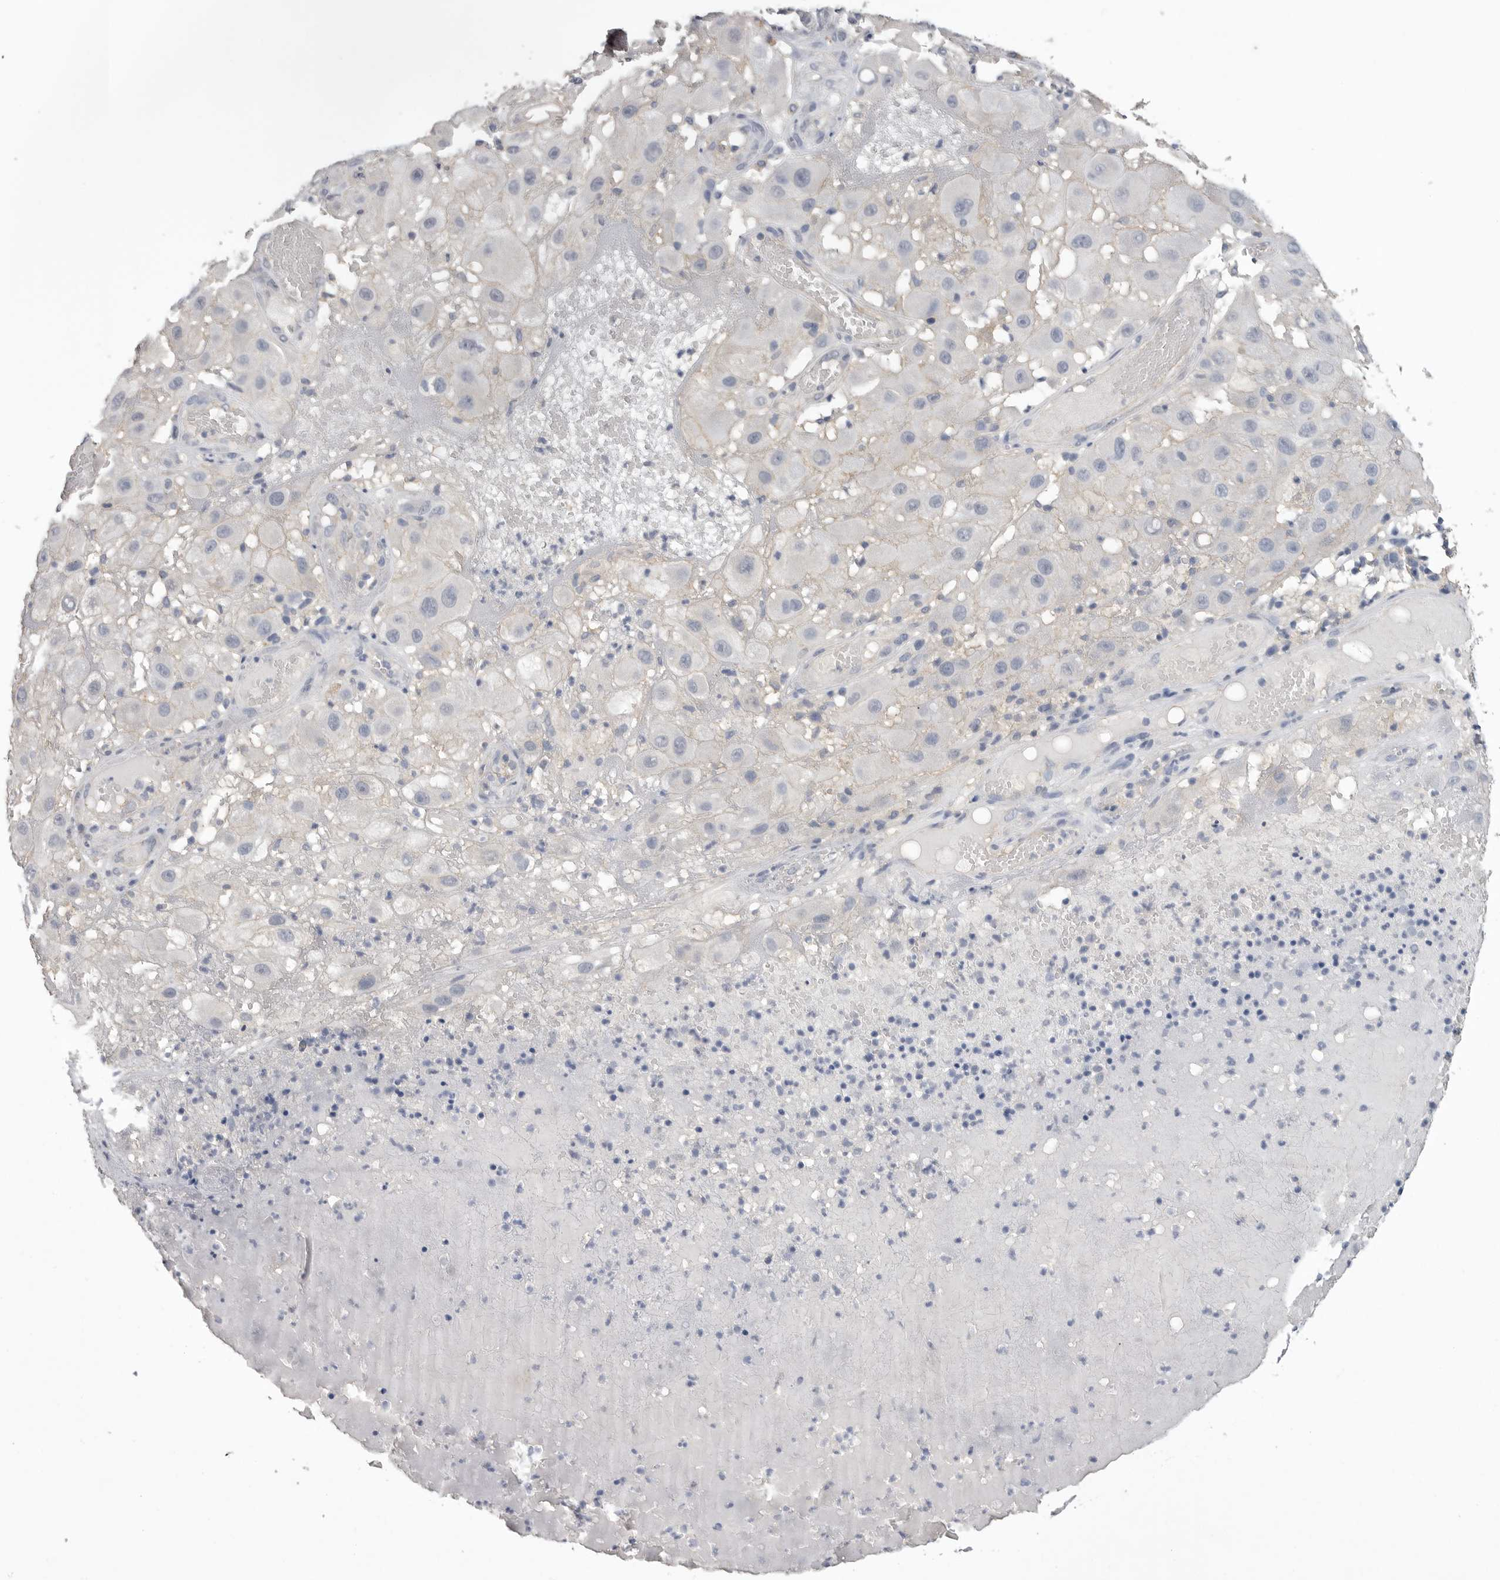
{"staining": {"intensity": "negative", "quantity": "none", "location": "none"}, "tissue": "melanoma", "cell_type": "Tumor cells", "image_type": "cancer", "snomed": [{"axis": "morphology", "description": "Malignant melanoma, NOS"}, {"axis": "topography", "description": "Skin"}], "caption": "The photomicrograph shows no staining of tumor cells in malignant melanoma. The staining was performed using DAB to visualize the protein expression in brown, while the nuclei were stained in blue with hematoxylin (Magnification: 20x).", "gene": "NECTIN2", "patient": {"sex": "female", "age": 81}}